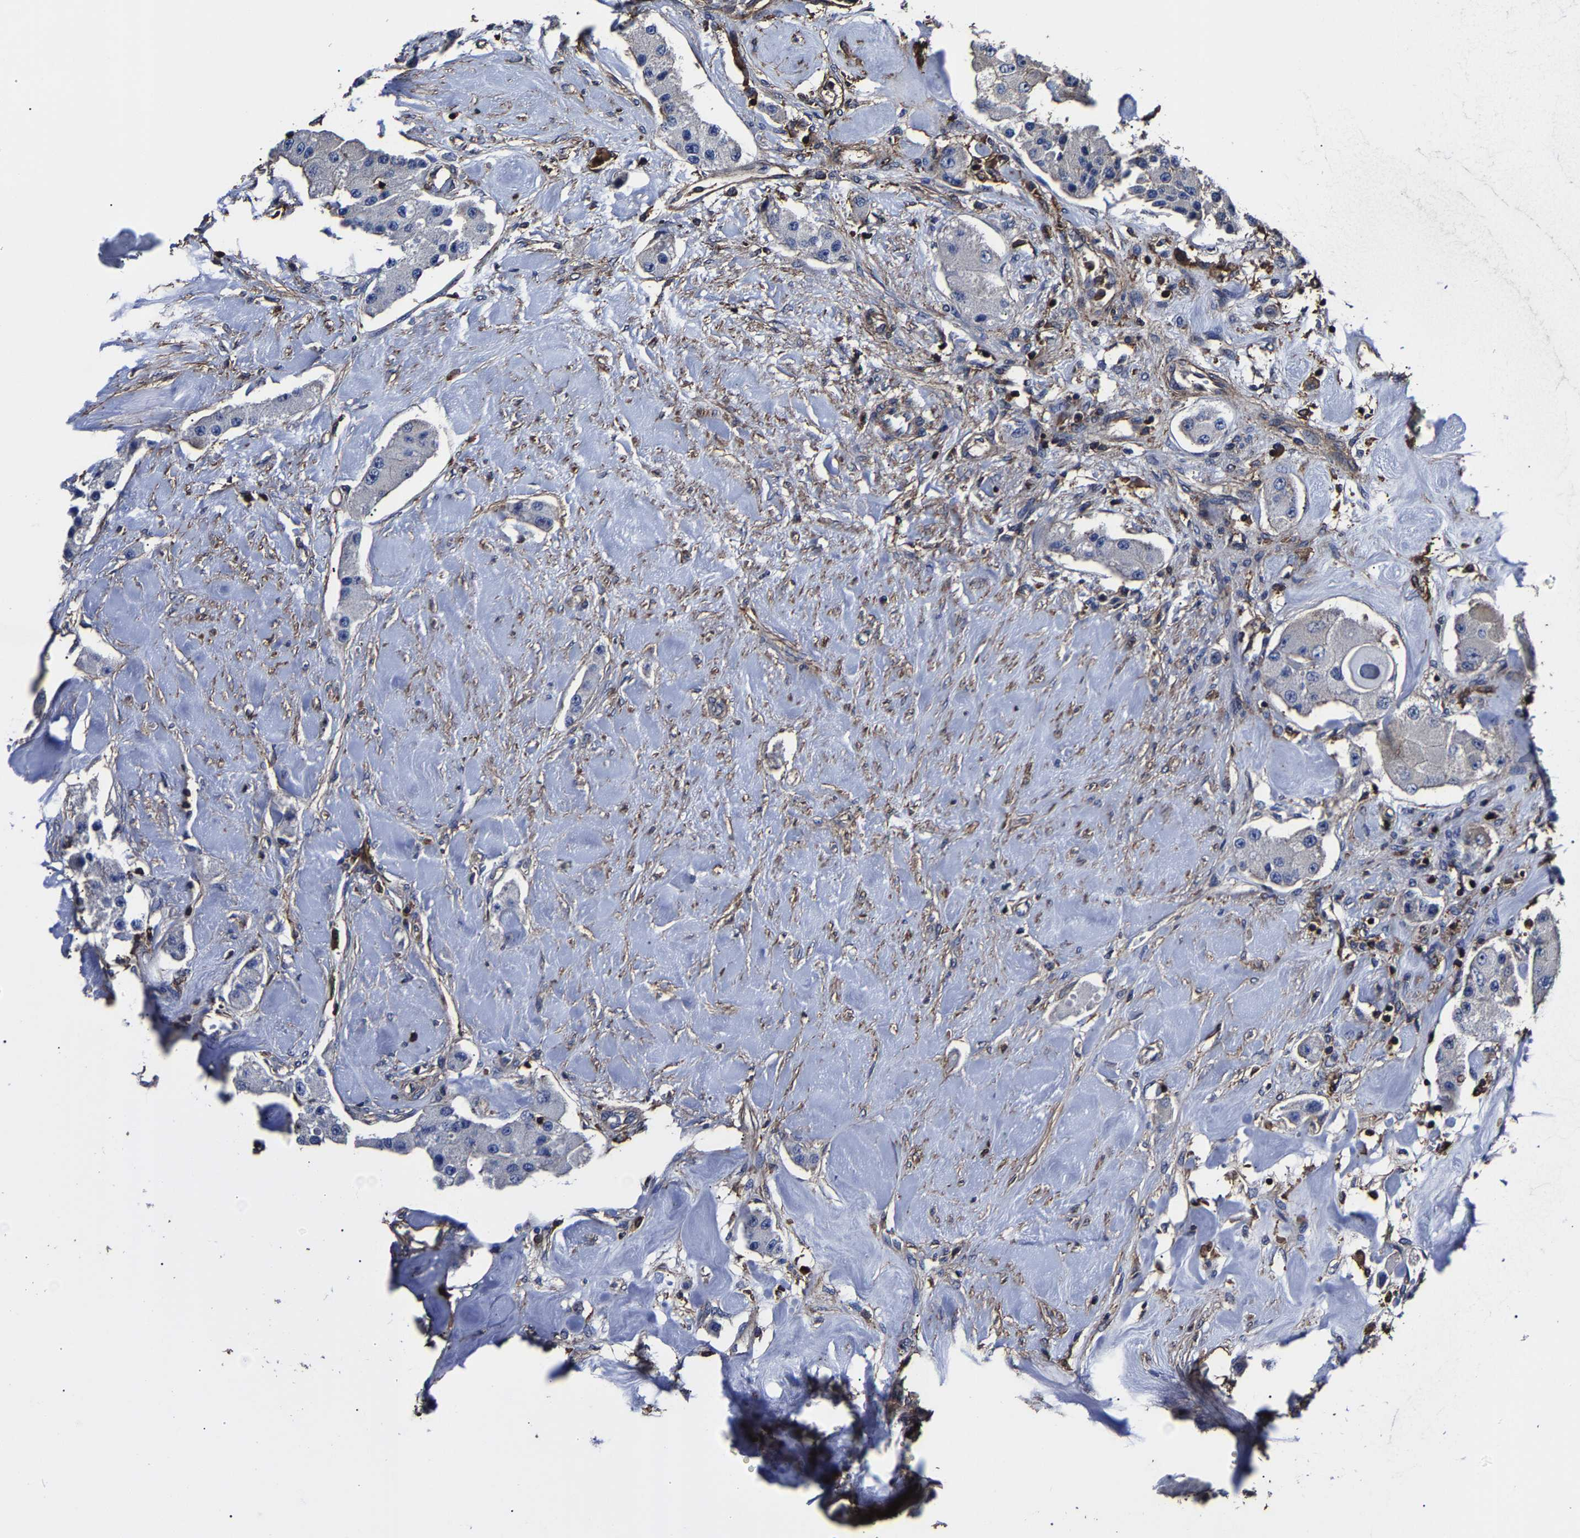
{"staining": {"intensity": "negative", "quantity": "none", "location": "none"}, "tissue": "carcinoid", "cell_type": "Tumor cells", "image_type": "cancer", "snomed": [{"axis": "morphology", "description": "Carcinoid, malignant, NOS"}, {"axis": "topography", "description": "Pancreas"}], "caption": "Immunohistochemistry micrograph of neoplastic tissue: human carcinoid stained with DAB (3,3'-diaminobenzidine) reveals no significant protein positivity in tumor cells.", "gene": "SSH3", "patient": {"sex": "male", "age": 41}}